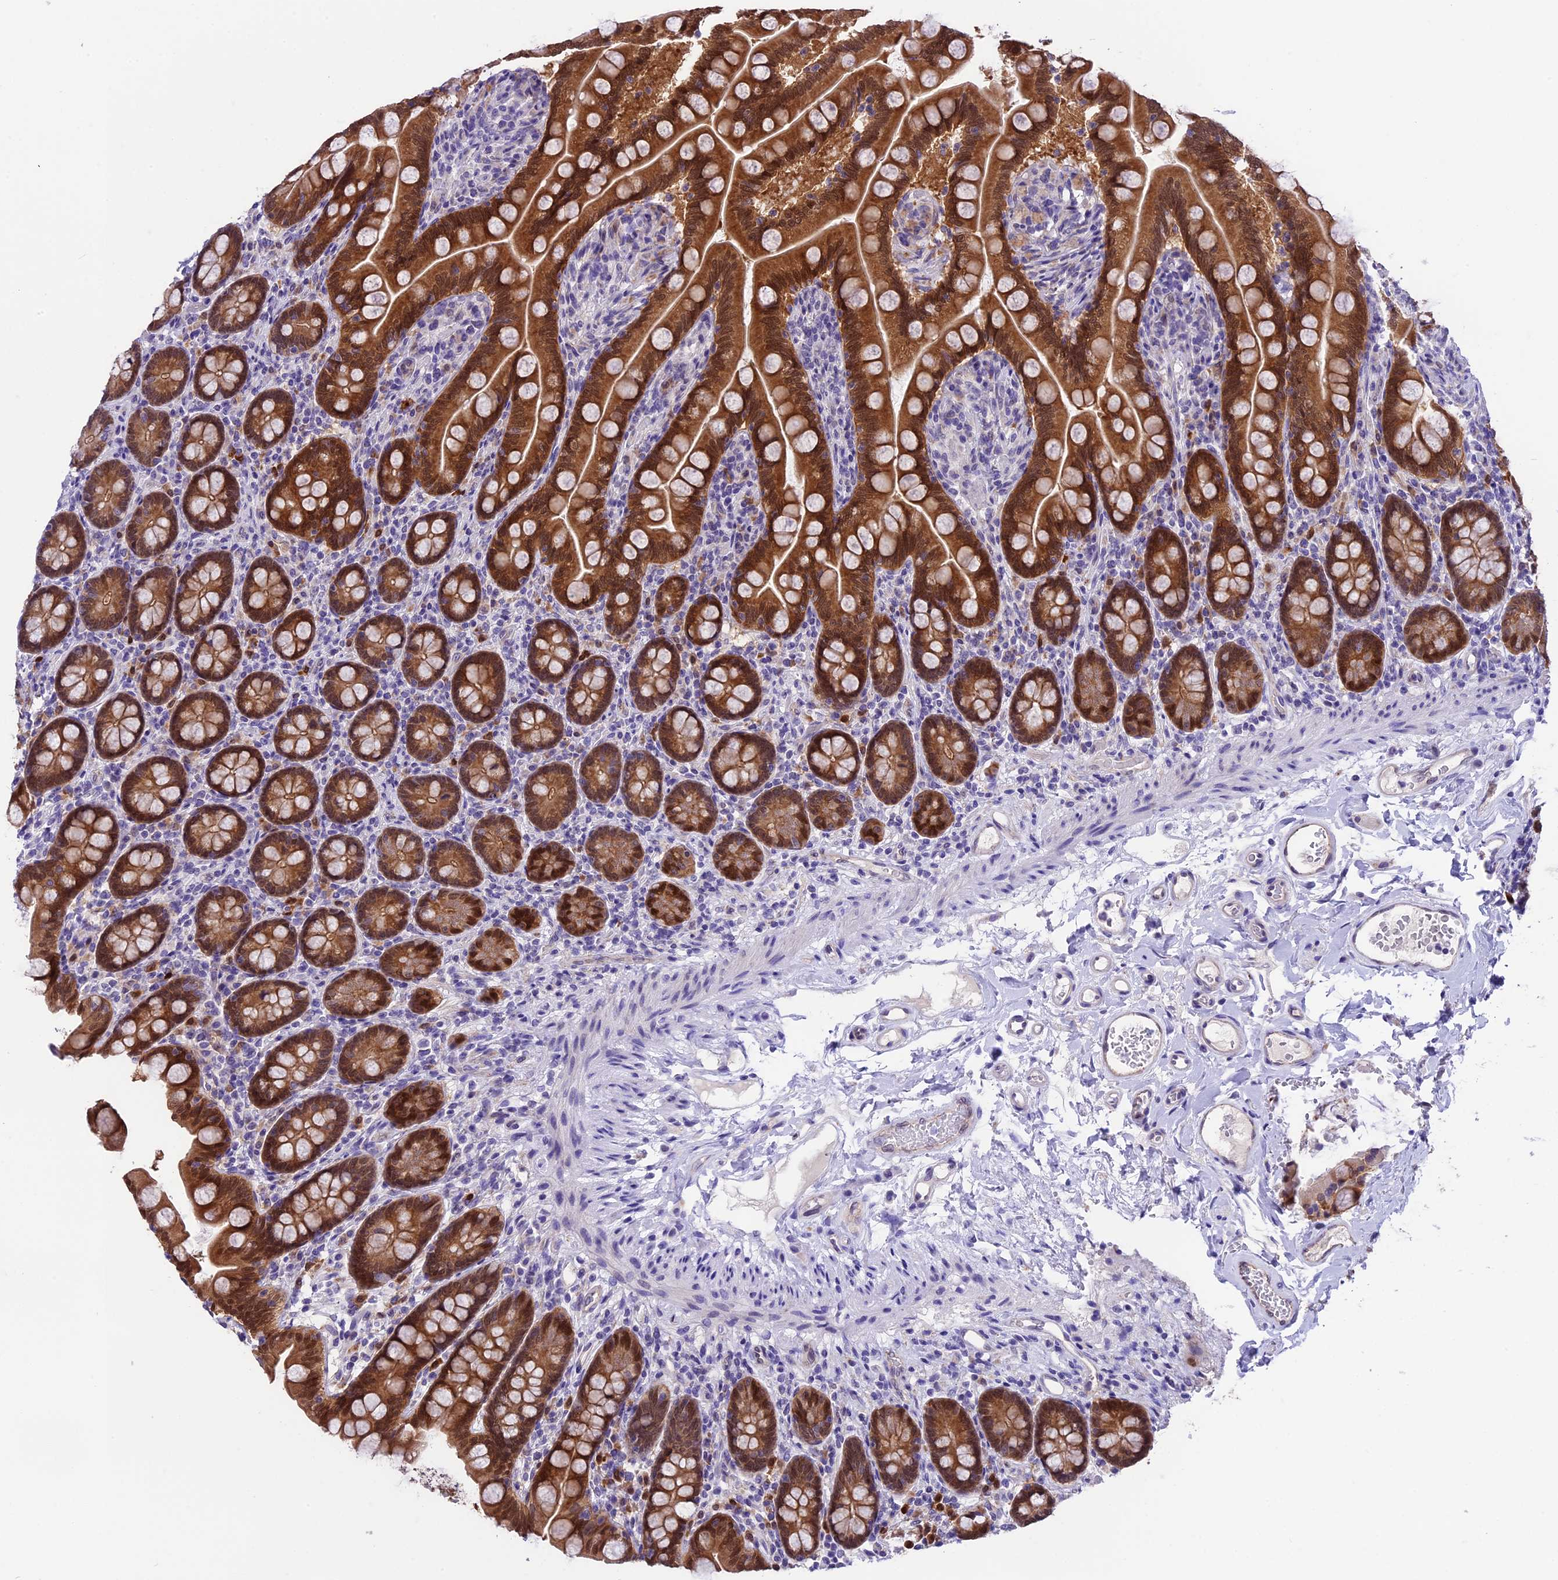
{"staining": {"intensity": "moderate", "quantity": ">75%", "location": "cytoplasmic/membranous,nuclear"}, "tissue": "small intestine", "cell_type": "Glandular cells", "image_type": "normal", "snomed": [{"axis": "morphology", "description": "Normal tissue, NOS"}, {"axis": "topography", "description": "Small intestine"}], "caption": "Unremarkable small intestine reveals moderate cytoplasmic/membranous,nuclear positivity in approximately >75% of glandular cells (DAB IHC, brown staining for protein, blue staining for nuclei)..", "gene": "PRR15", "patient": {"sex": "female", "age": 64}}